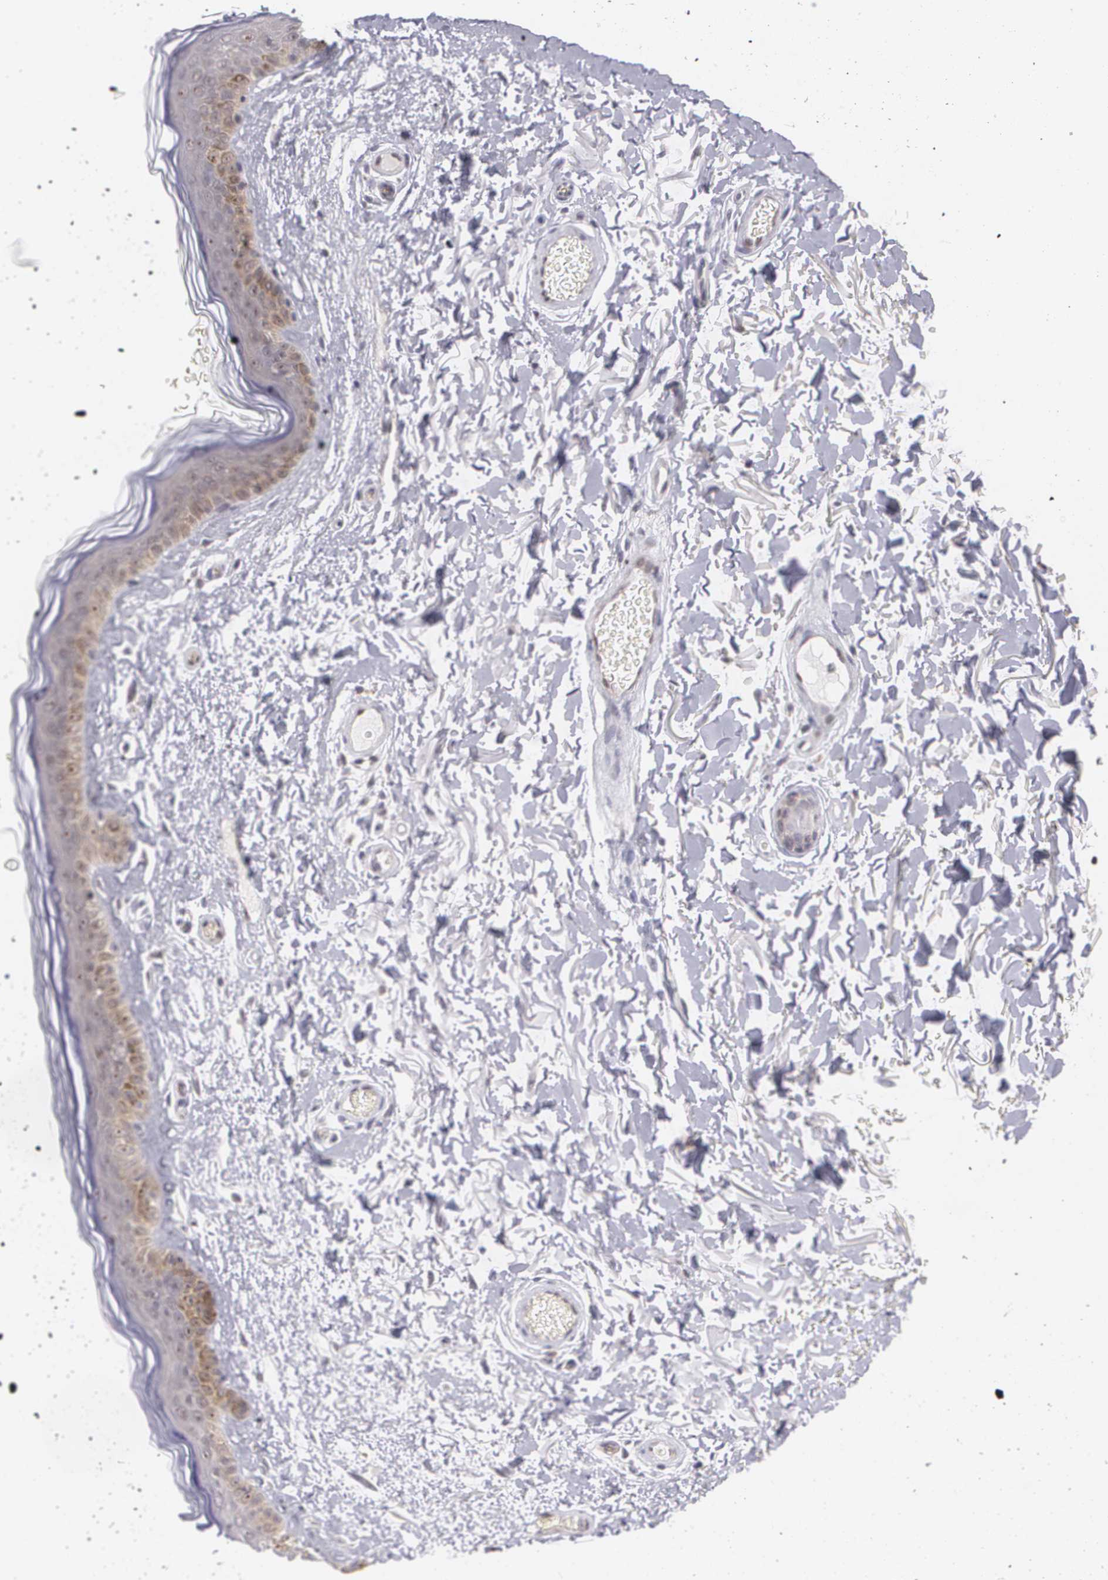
{"staining": {"intensity": "negative", "quantity": "none", "location": "none"}, "tissue": "skin", "cell_type": "Fibroblasts", "image_type": "normal", "snomed": [{"axis": "morphology", "description": "Normal tissue, NOS"}, {"axis": "topography", "description": "Skin"}], "caption": "This image is of normal skin stained with immunohistochemistry to label a protein in brown with the nuclei are counter-stained blue. There is no expression in fibroblasts. Nuclei are stained in blue.", "gene": "BCL10", "patient": {"sex": "male", "age": 63}}